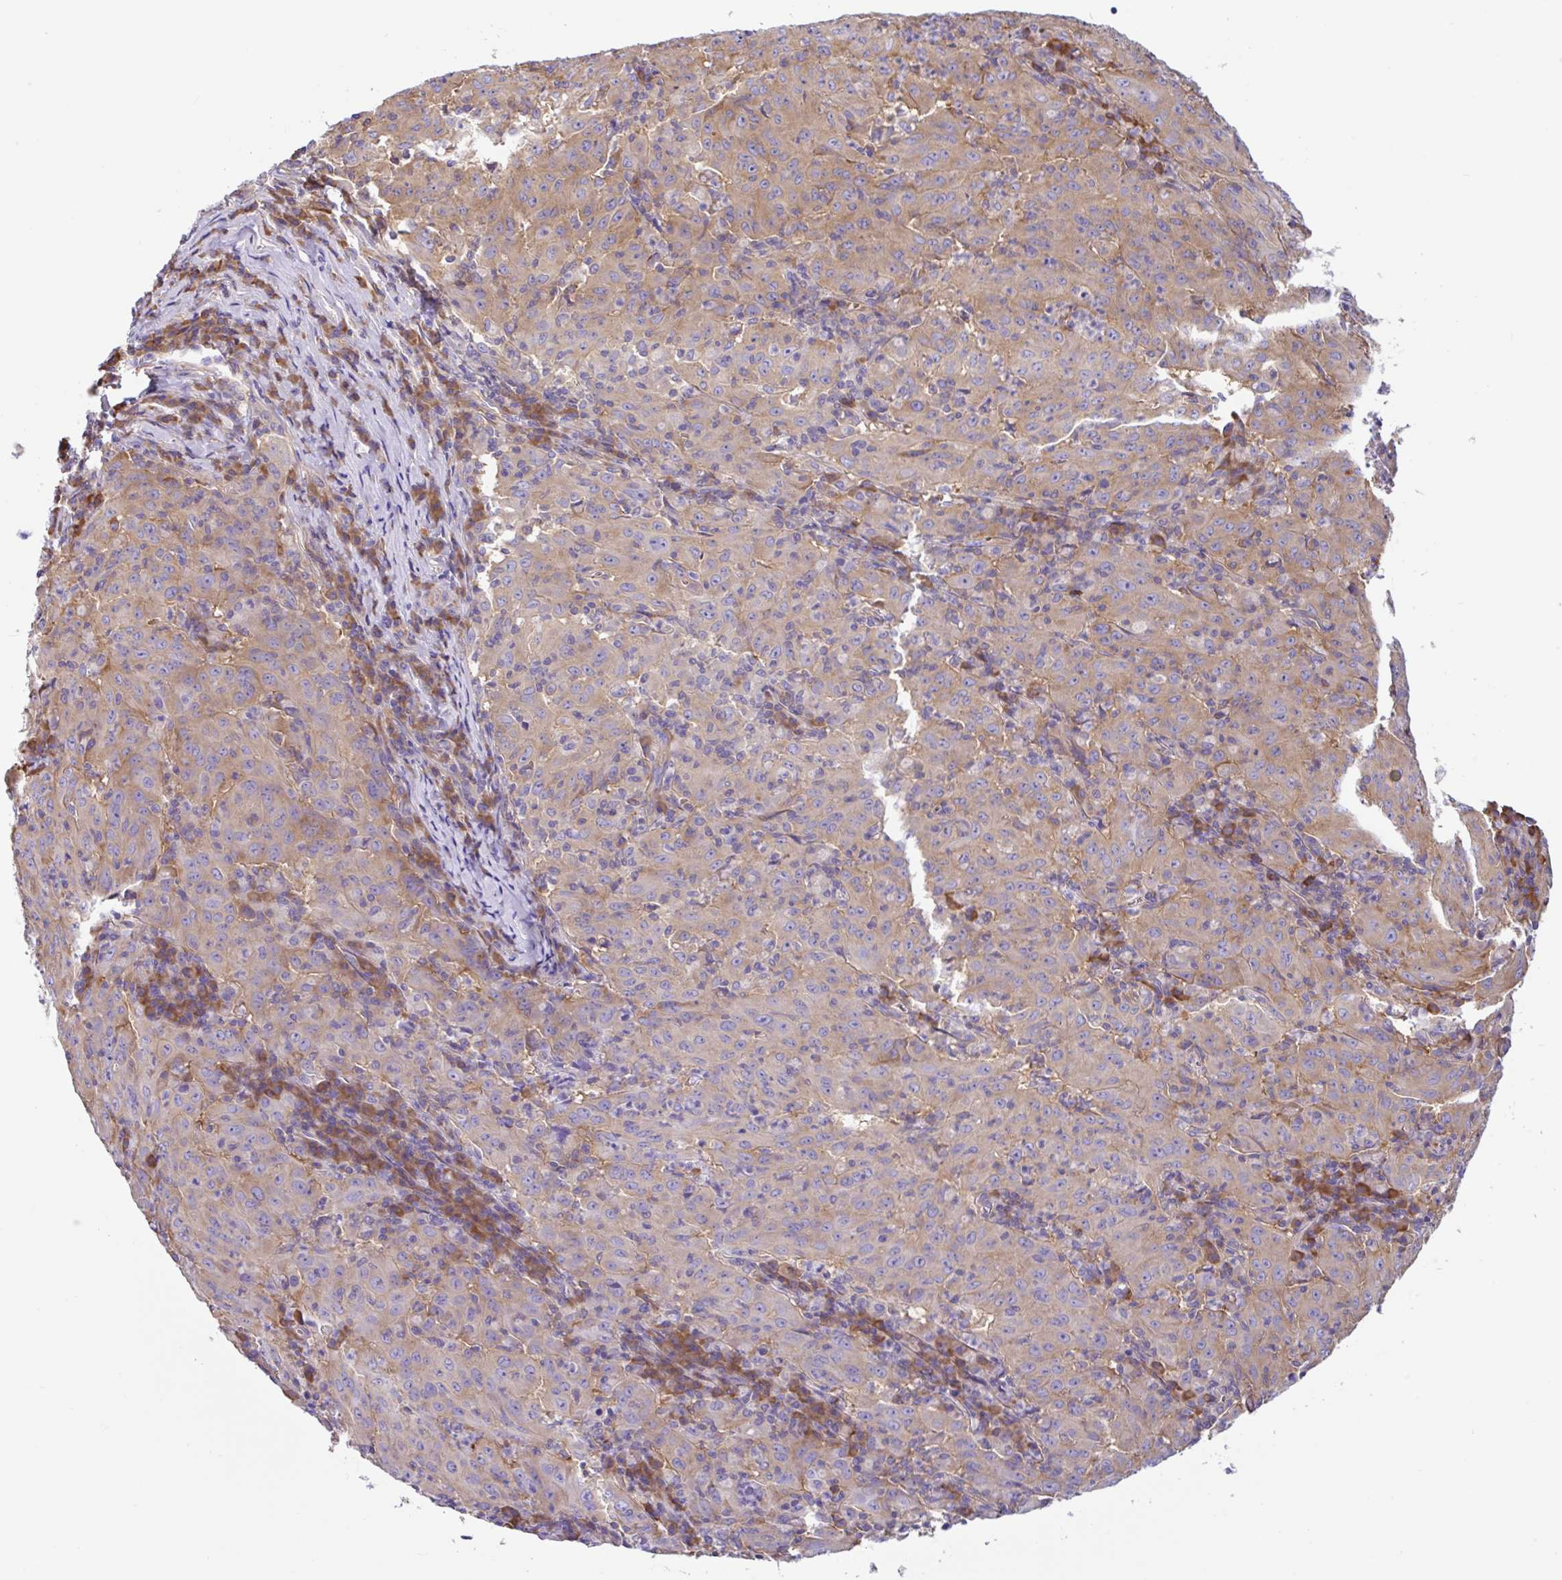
{"staining": {"intensity": "moderate", "quantity": "<25%", "location": "cytoplasmic/membranous"}, "tissue": "pancreatic cancer", "cell_type": "Tumor cells", "image_type": "cancer", "snomed": [{"axis": "morphology", "description": "Adenocarcinoma, NOS"}, {"axis": "topography", "description": "Pancreas"}], "caption": "Protein staining of adenocarcinoma (pancreatic) tissue displays moderate cytoplasmic/membranous expression in approximately <25% of tumor cells.", "gene": "GFPT2", "patient": {"sex": "male", "age": 63}}